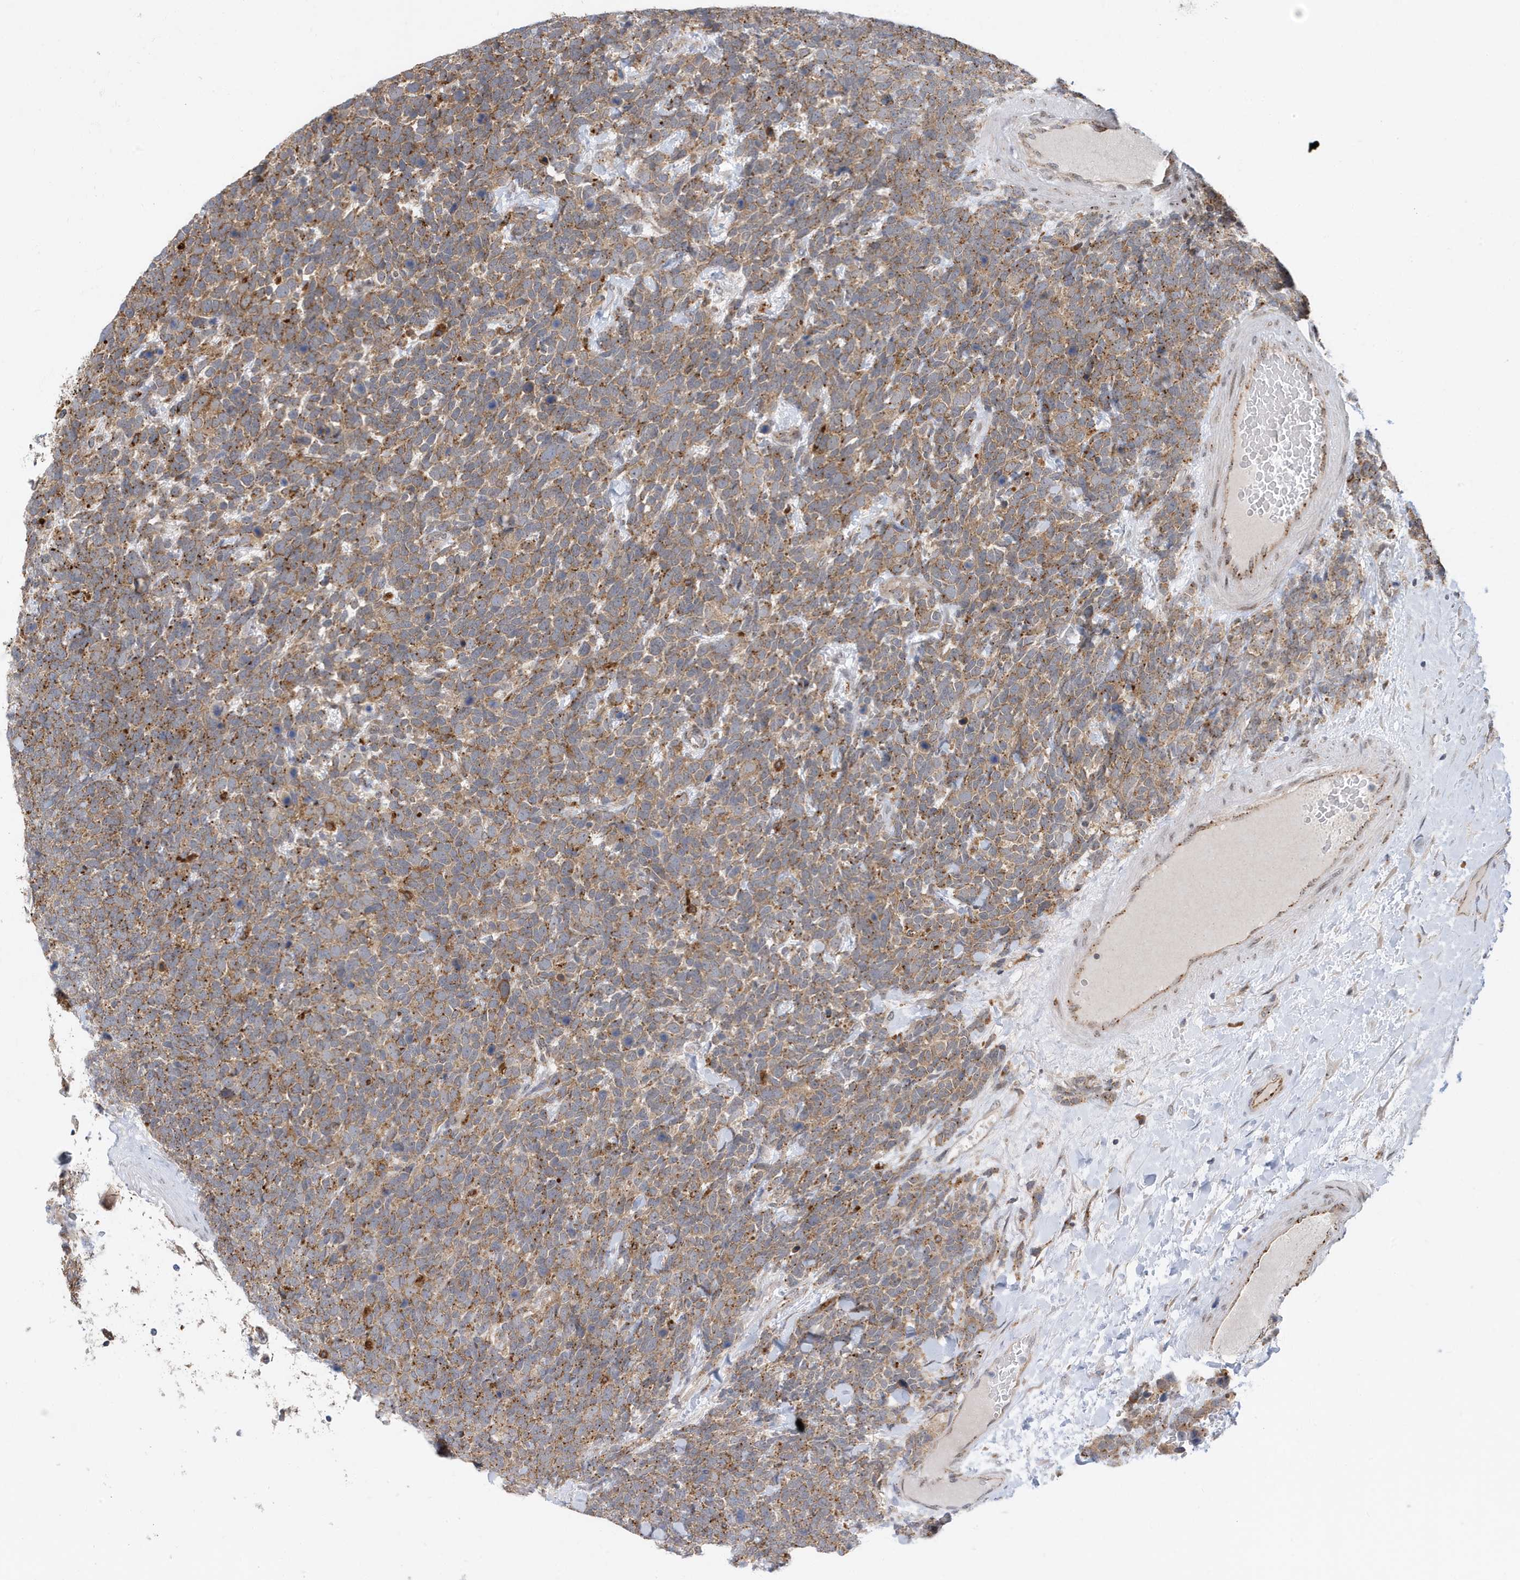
{"staining": {"intensity": "moderate", "quantity": ">75%", "location": "cytoplasmic/membranous"}, "tissue": "urothelial cancer", "cell_type": "Tumor cells", "image_type": "cancer", "snomed": [{"axis": "morphology", "description": "Urothelial carcinoma, High grade"}, {"axis": "topography", "description": "Urinary bladder"}], "caption": "High-power microscopy captured an immunohistochemistry image of urothelial cancer, revealing moderate cytoplasmic/membranous positivity in approximately >75% of tumor cells.", "gene": "ZNF507", "patient": {"sex": "female", "age": 82}}